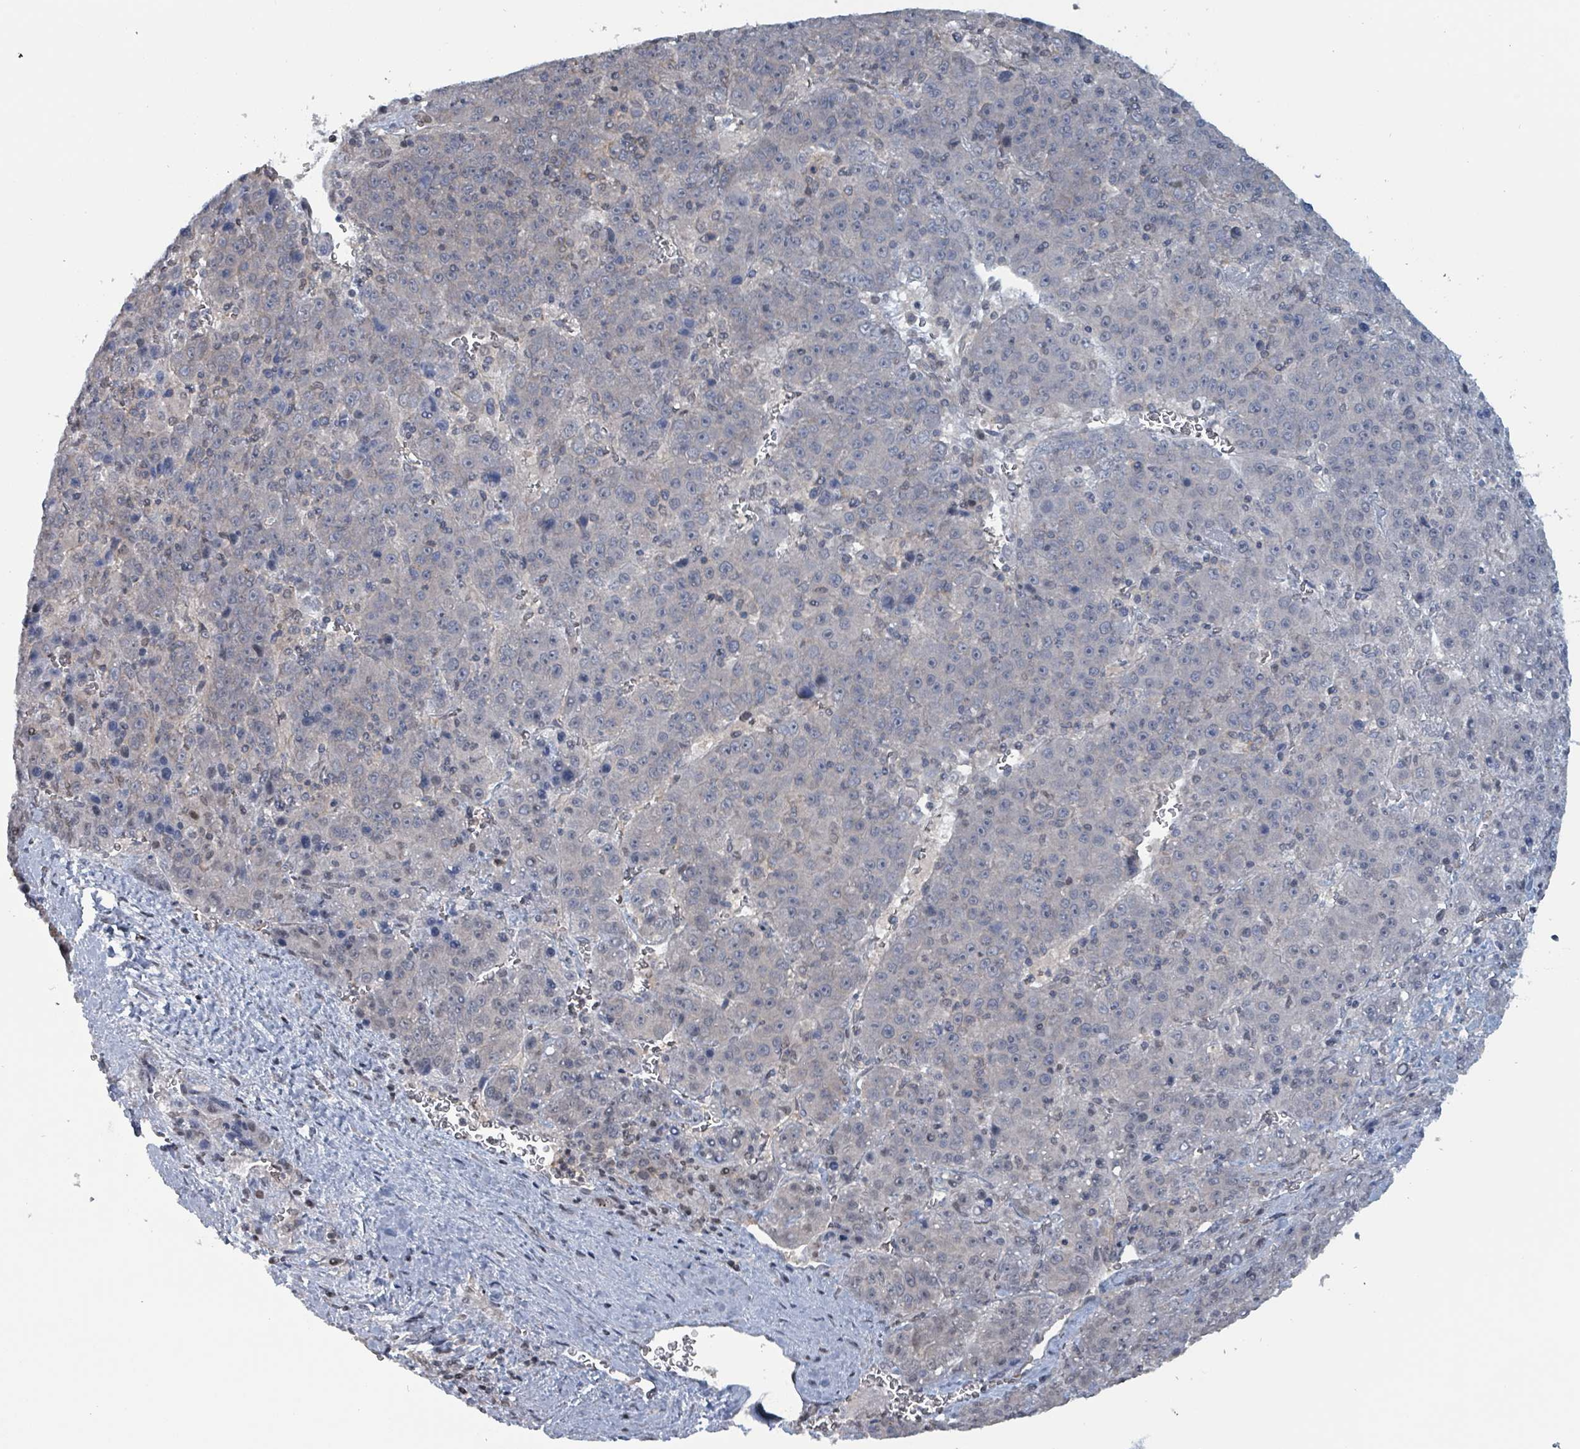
{"staining": {"intensity": "weak", "quantity": "25%-75%", "location": "cytoplasmic/membranous"}, "tissue": "liver cancer", "cell_type": "Tumor cells", "image_type": "cancer", "snomed": [{"axis": "morphology", "description": "Carcinoma, Hepatocellular, NOS"}, {"axis": "topography", "description": "Liver"}], "caption": "An immunohistochemistry micrograph of neoplastic tissue is shown. Protein staining in brown highlights weak cytoplasmic/membranous positivity in hepatocellular carcinoma (liver) within tumor cells. (brown staining indicates protein expression, while blue staining denotes nuclei).", "gene": "BIVM", "patient": {"sex": "female", "age": 53}}